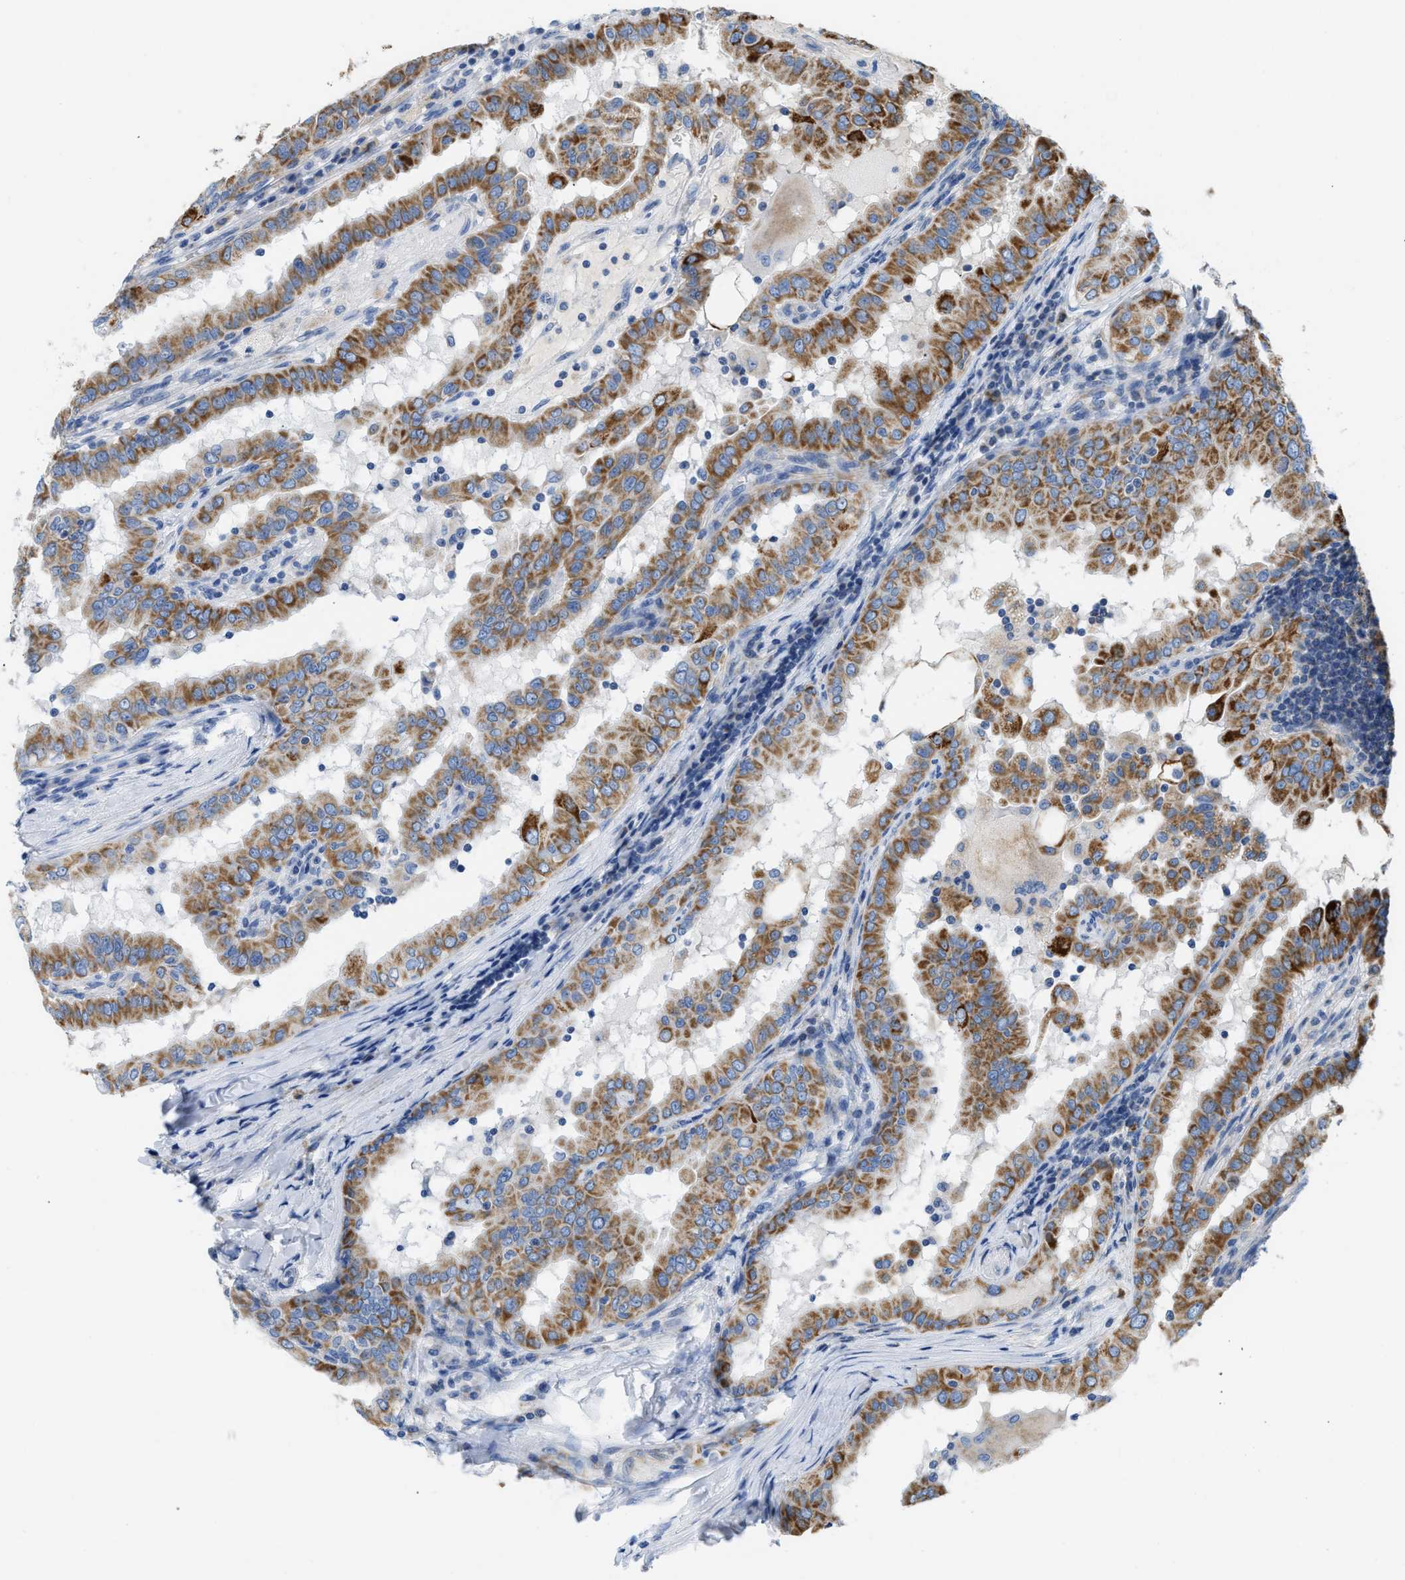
{"staining": {"intensity": "moderate", "quantity": ">75%", "location": "cytoplasmic/membranous"}, "tissue": "thyroid cancer", "cell_type": "Tumor cells", "image_type": "cancer", "snomed": [{"axis": "morphology", "description": "Papillary adenocarcinoma, NOS"}, {"axis": "topography", "description": "Thyroid gland"}], "caption": "The photomicrograph shows a brown stain indicating the presence of a protein in the cytoplasmic/membranous of tumor cells in thyroid papillary adenocarcinoma.", "gene": "SLC25A13", "patient": {"sex": "male", "age": 33}}